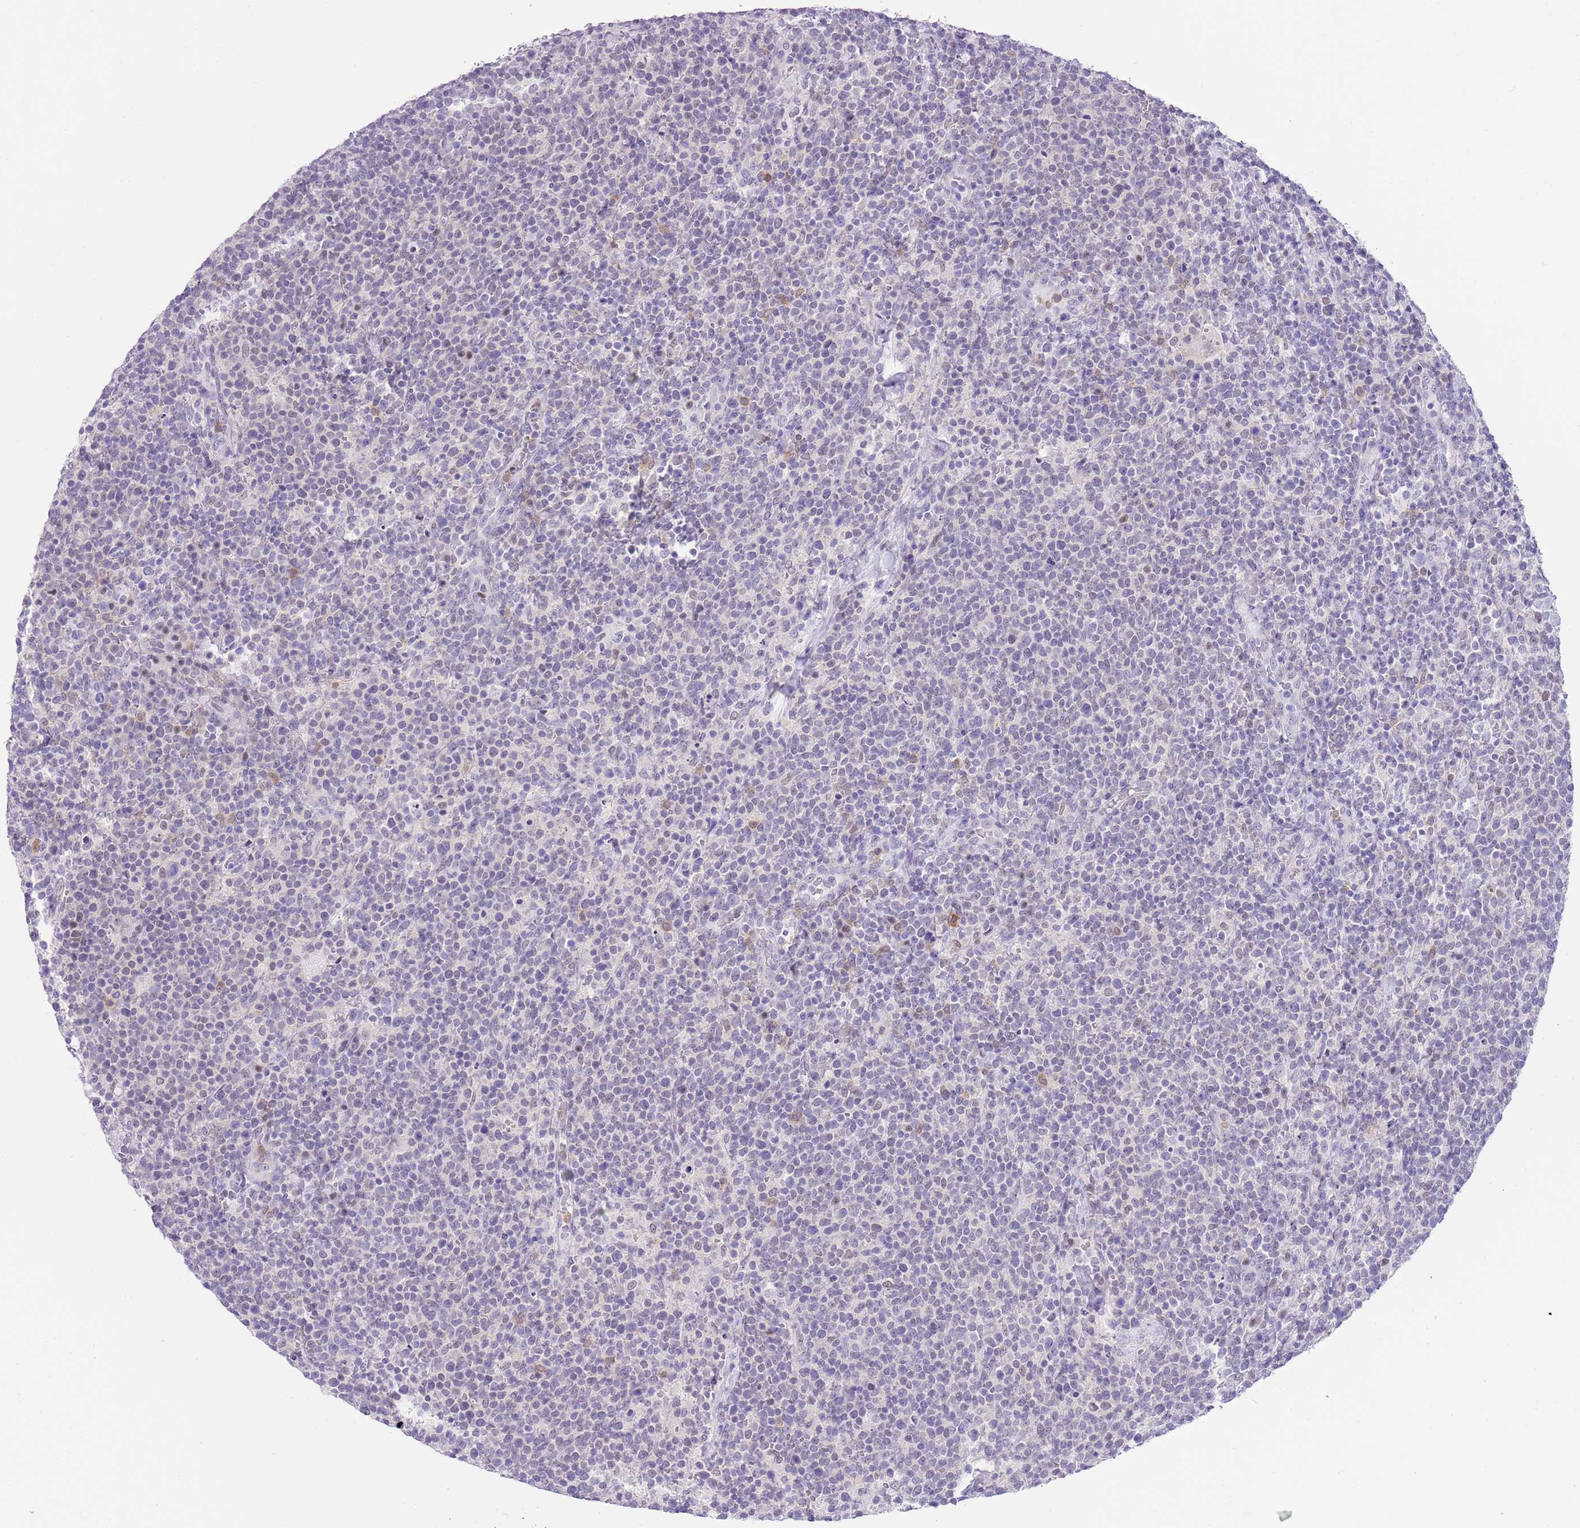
{"staining": {"intensity": "negative", "quantity": "none", "location": "none"}, "tissue": "lymphoma", "cell_type": "Tumor cells", "image_type": "cancer", "snomed": [{"axis": "morphology", "description": "Malignant lymphoma, non-Hodgkin's type, High grade"}, {"axis": "topography", "description": "Lymph node"}], "caption": "Micrograph shows no significant protein positivity in tumor cells of lymphoma. Nuclei are stained in blue.", "gene": "PPP1R17", "patient": {"sex": "male", "age": 61}}